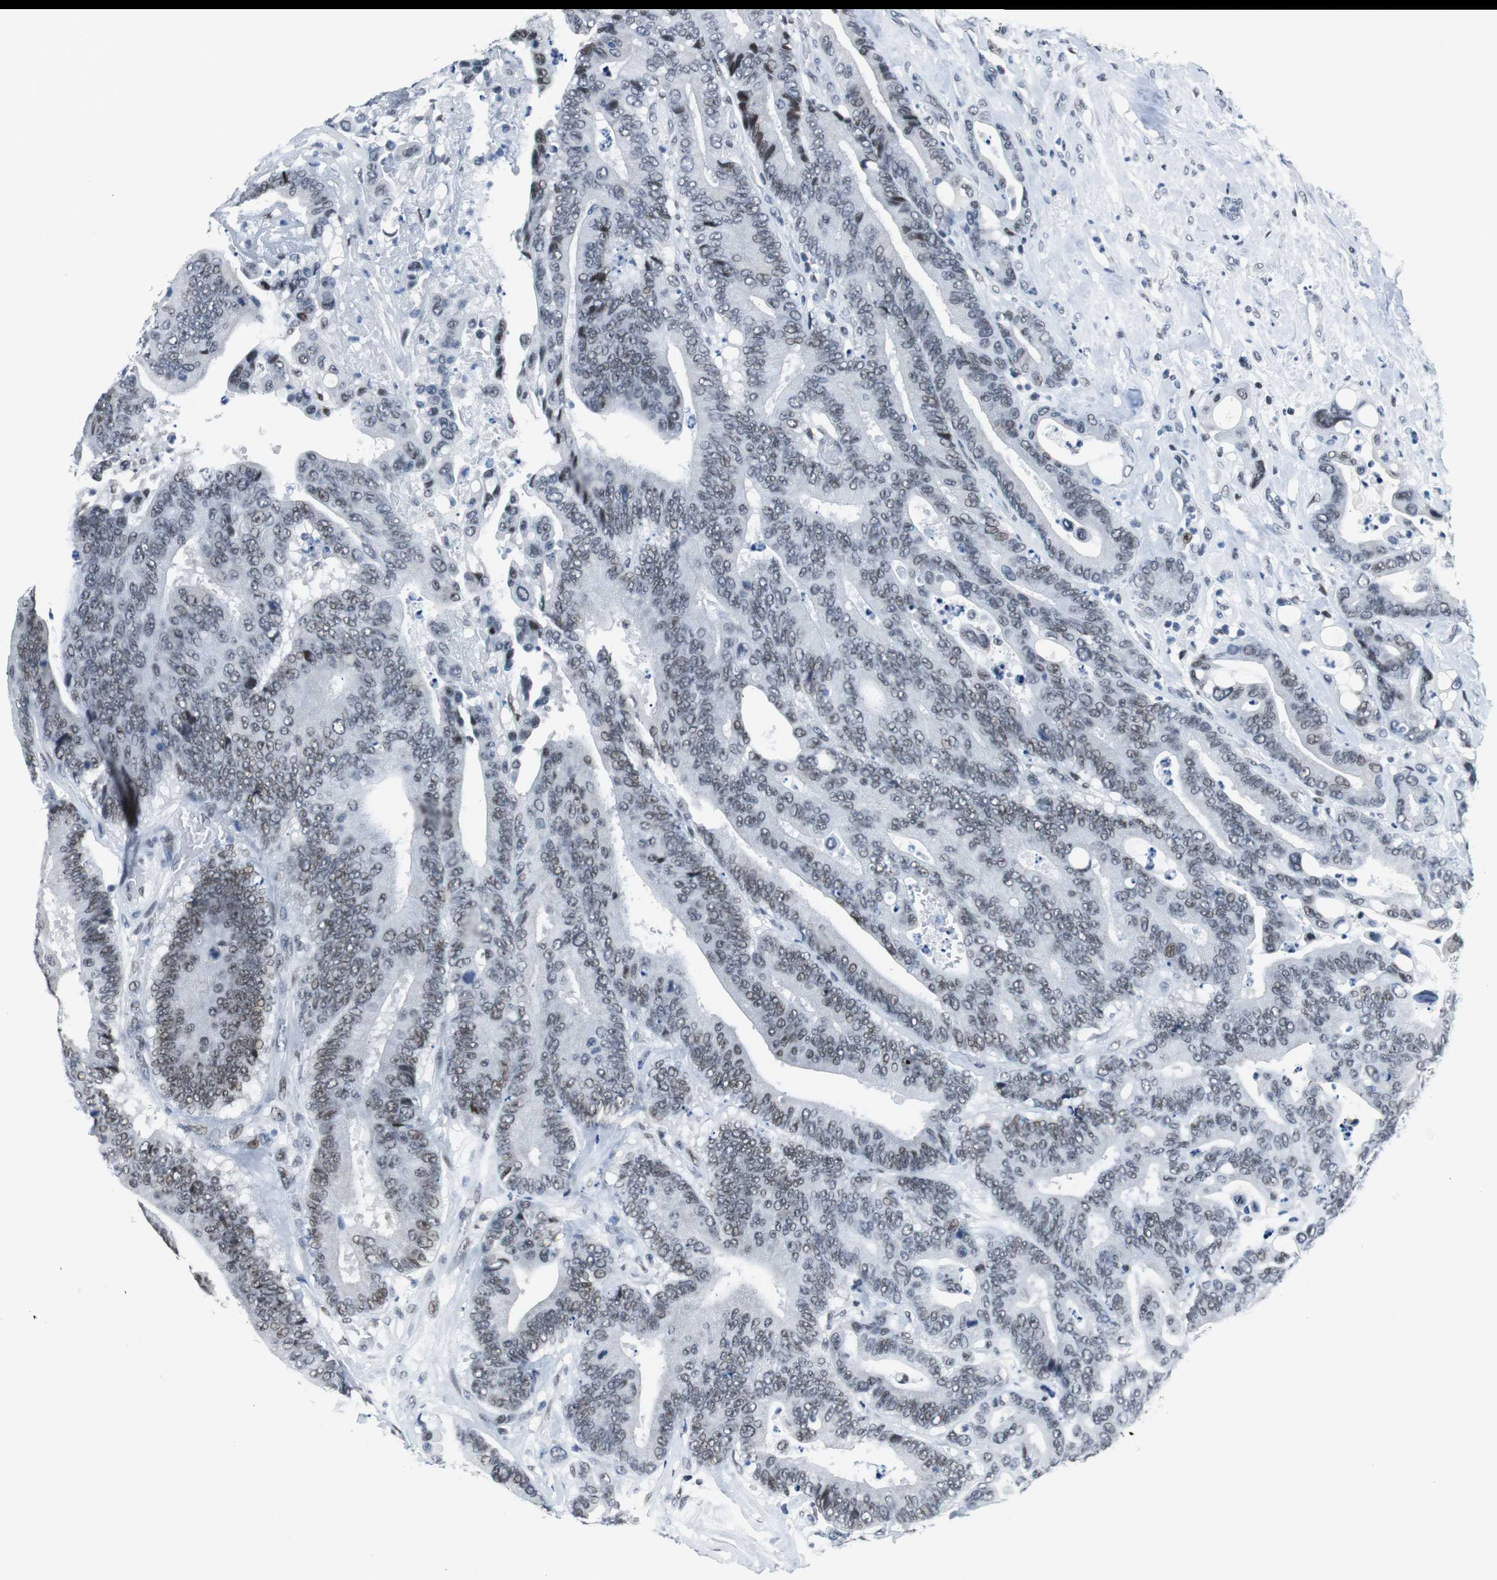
{"staining": {"intensity": "weak", "quantity": "25%-75%", "location": "nuclear"}, "tissue": "colorectal cancer", "cell_type": "Tumor cells", "image_type": "cancer", "snomed": [{"axis": "morphology", "description": "Normal tissue, NOS"}, {"axis": "morphology", "description": "Adenocarcinoma, NOS"}, {"axis": "topography", "description": "Colon"}], "caption": "Tumor cells display weak nuclear expression in about 25%-75% of cells in adenocarcinoma (colorectal).", "gene": "HDAC3", "patient": {"sex": "male", "age": 82}}